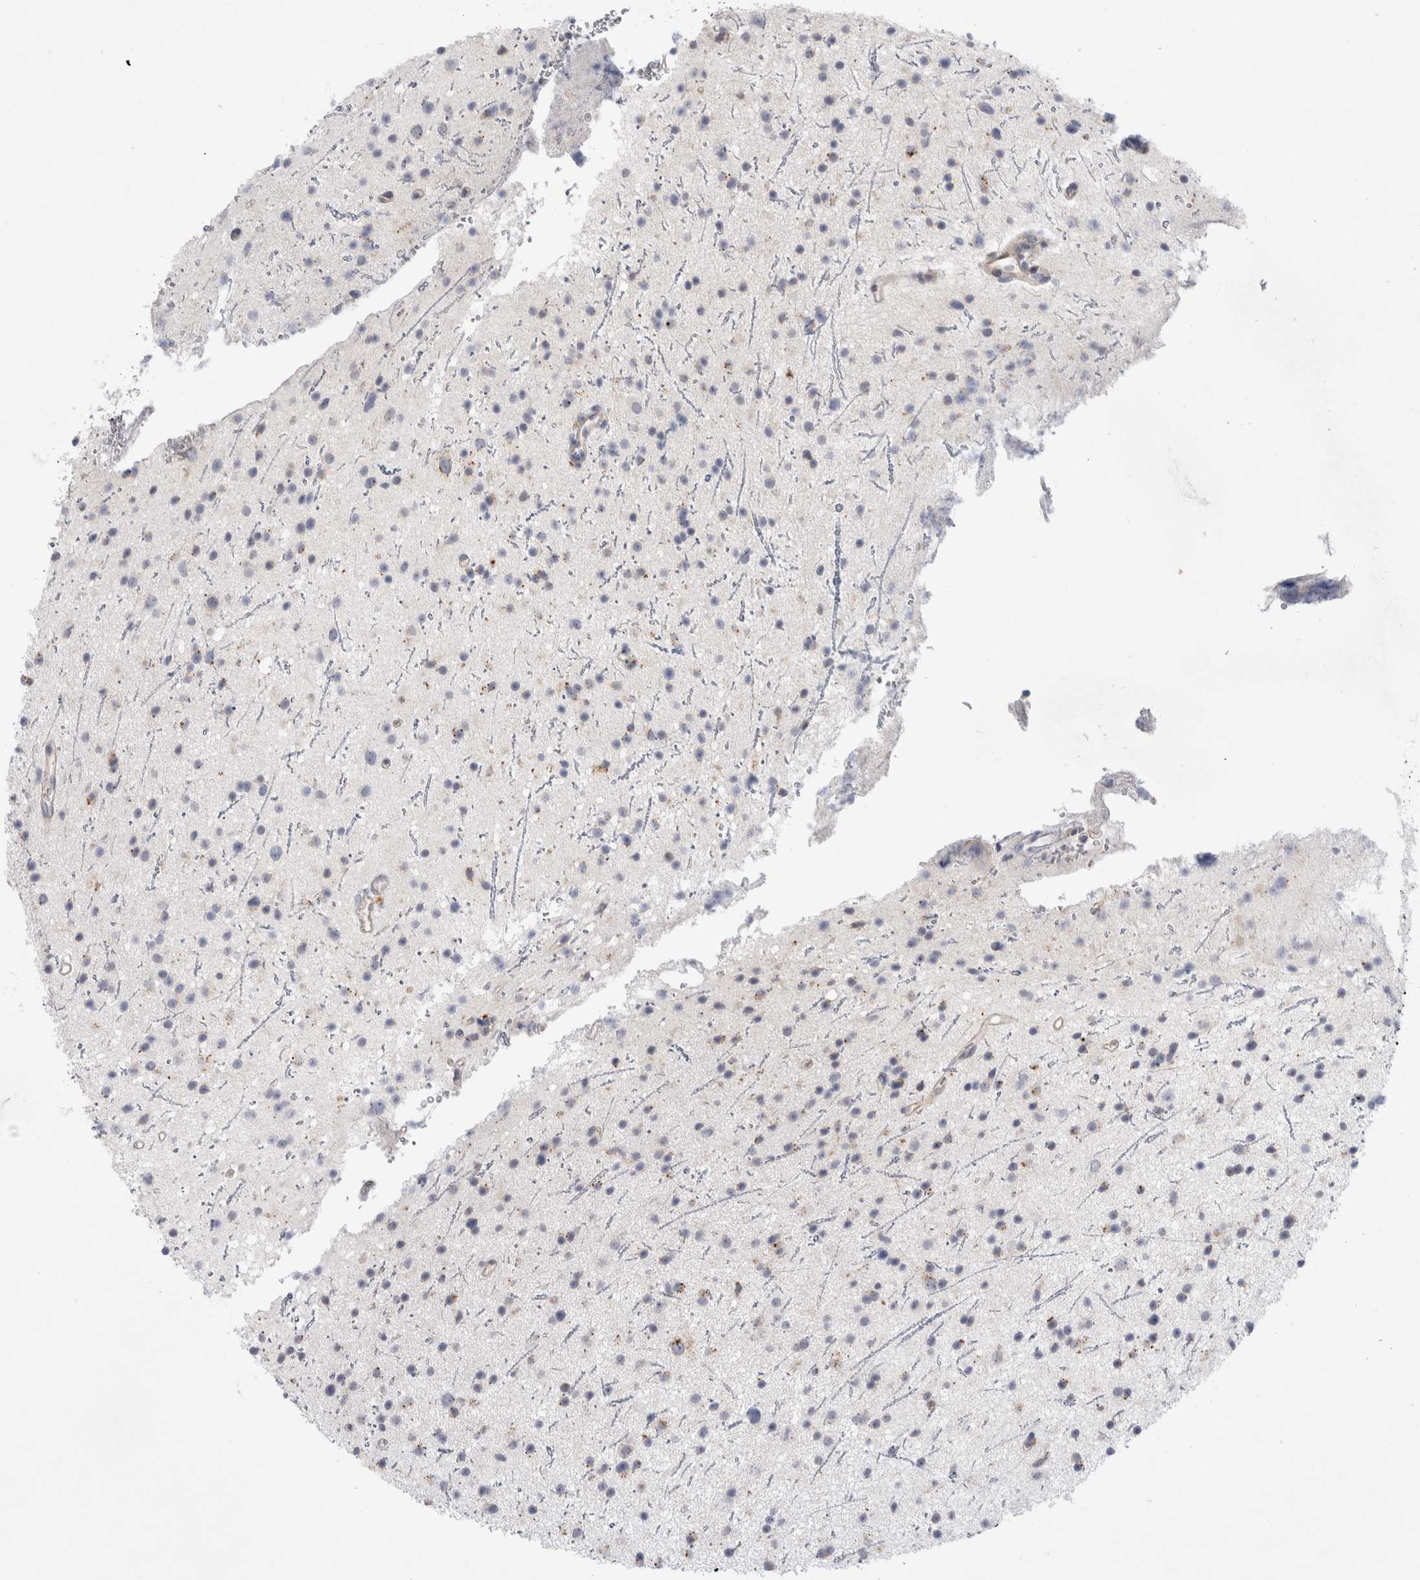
{"staining": {"intensity": "negative", "quantity": "none", "location": "none"}, "tissue": "glioma", "cell_type": "Tumor cells", "image_type": "cancer", "snomed": [{"axis": "morphology", "description": "Glioma, malignant, Low grade"}, {"axis": "topography", "description": "Cerebral cortex"}], "caption": "Immunohistochemistry histopathology image of glioma stained for a protein (brown), which shows no positivity in tumor cells.", "gene": "GAA", "patient": {"sex": "female", "age": 39}}